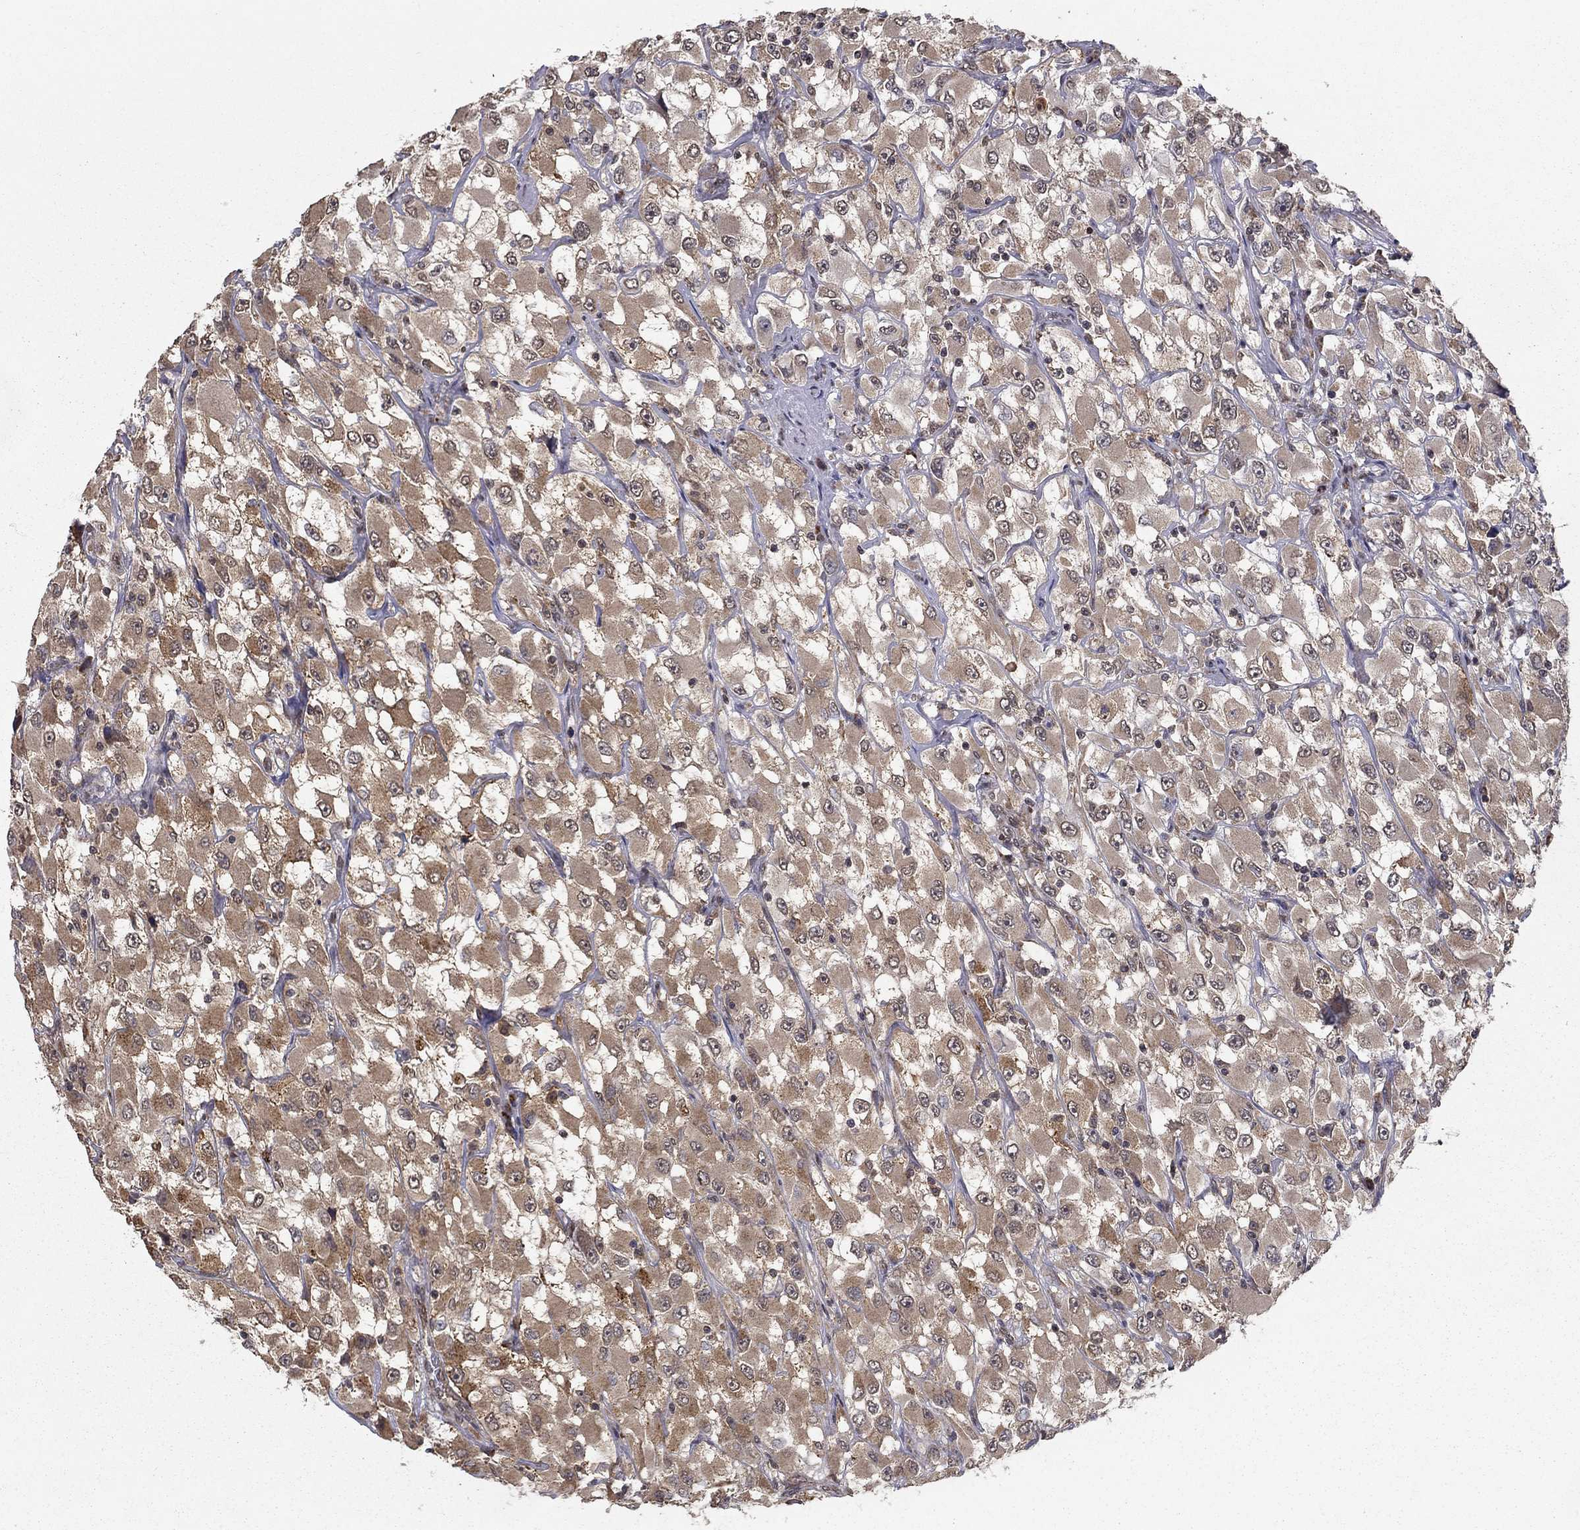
{"staining": {"intensity": "moderate", "quantity": ">75%", "location": "cytoplasmic/membranous"}, "tissue": "renal cancer", "cell_type": "Tumor cells", "image_type": "cancer", "snomed": [{"axis": "morphology", "description": "Adenocarcinoma, NOS"}, {"axis": "topography", "description": "Kidney"}], "caption": "Human renal adenocarcinoma stained with a protein marker exhibits moderate staining in tumor cells.", "gene": "SLC2A13", "patient": {"sex": "female", "age": 52}}